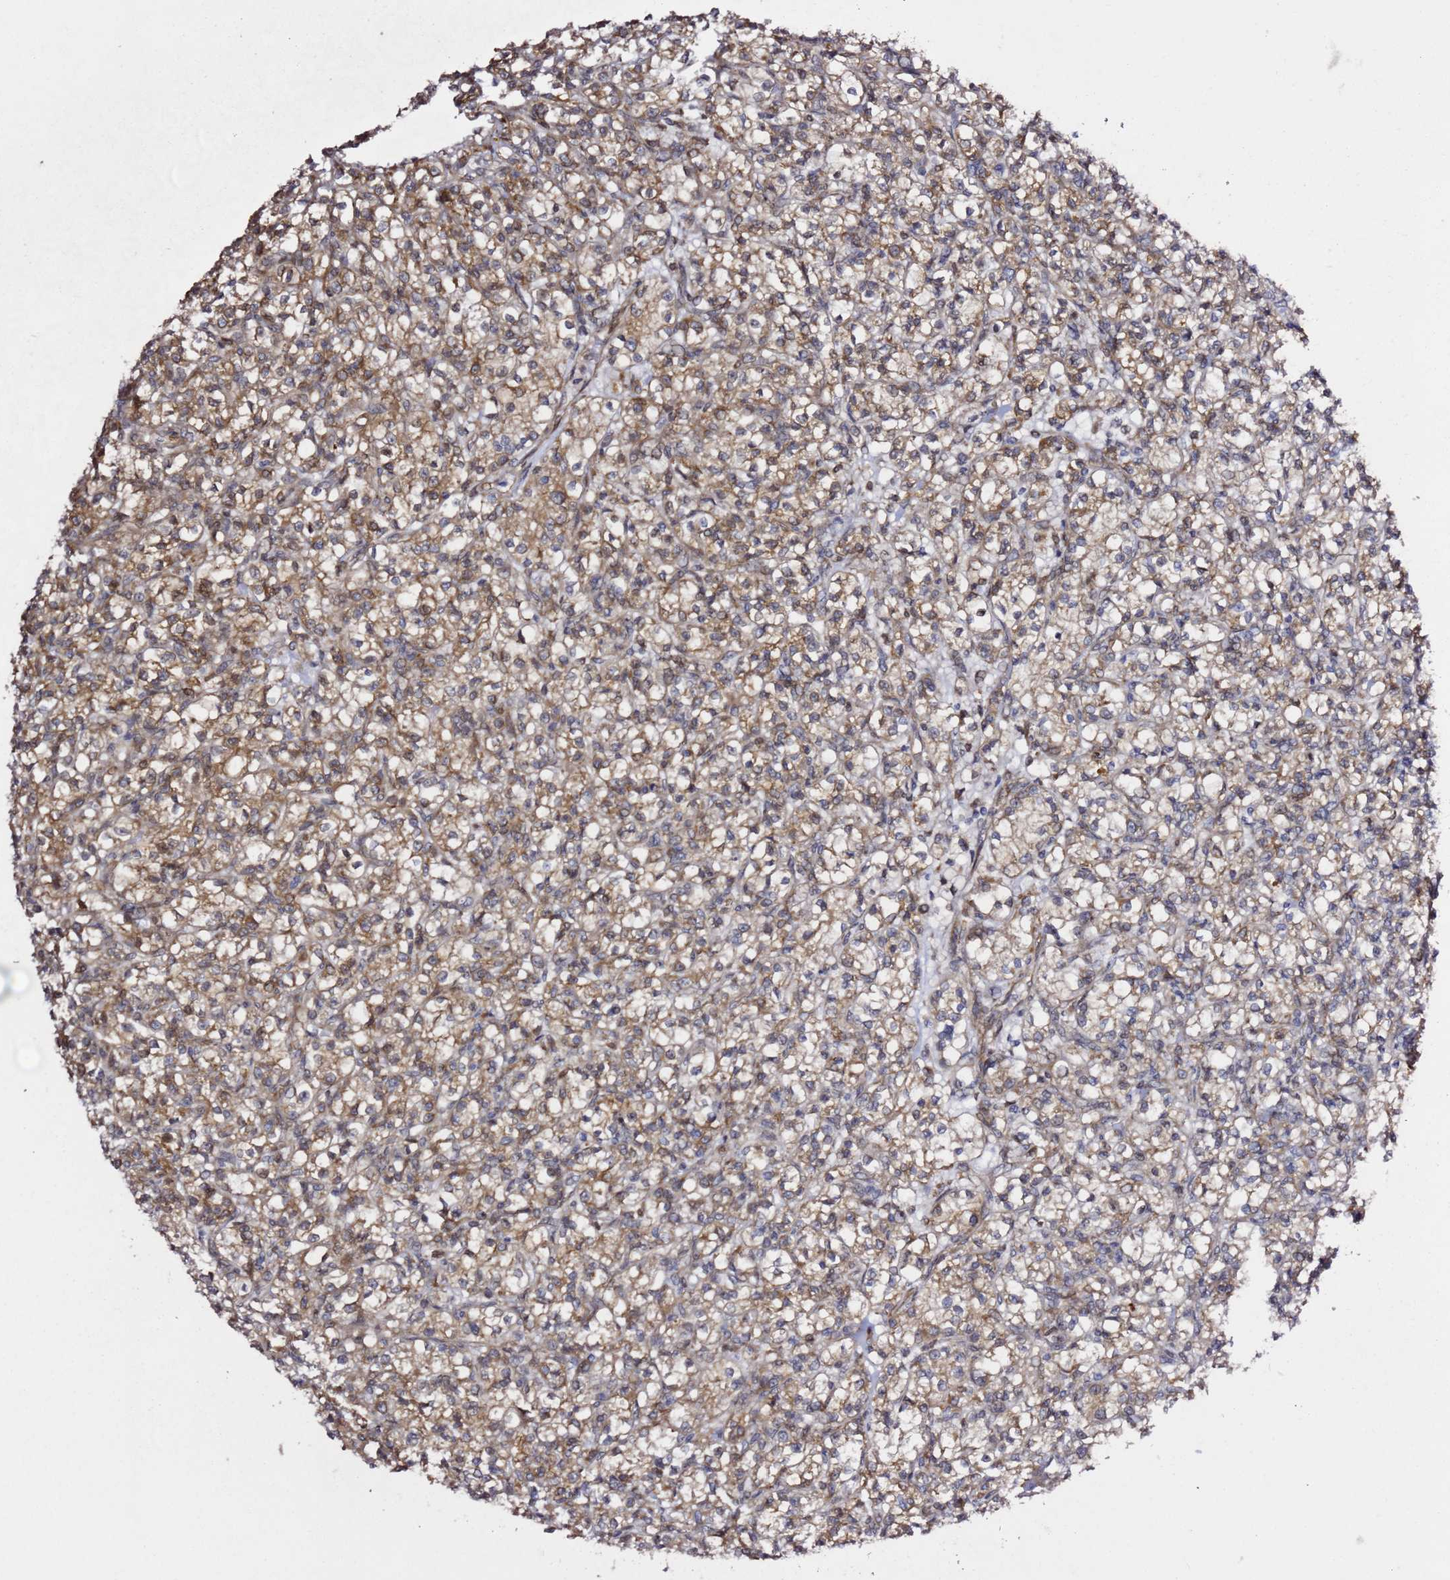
{"staining": {"intensity": "moderate", "quantity": "25%-75%", "location": "cytoplasmic/membranous"}, "tissue": "renal cancer", "cell_type": "Tumor cells", "image_type": "cancer", "snomed": [{"axis": "morphology", "description": "Adenocarcinoma, NOS"}, {"axis": "topography", "description": "Kidney"}], "caption": "Immunohistochemical staining of adenocarcinoma (renal) exhibits moderate cytoplasmic/membranous protein positivity in about 25%-75% of tumor cells.", "gene": "PRKAB2", "patient": {"sex": "female", "age": 59}}